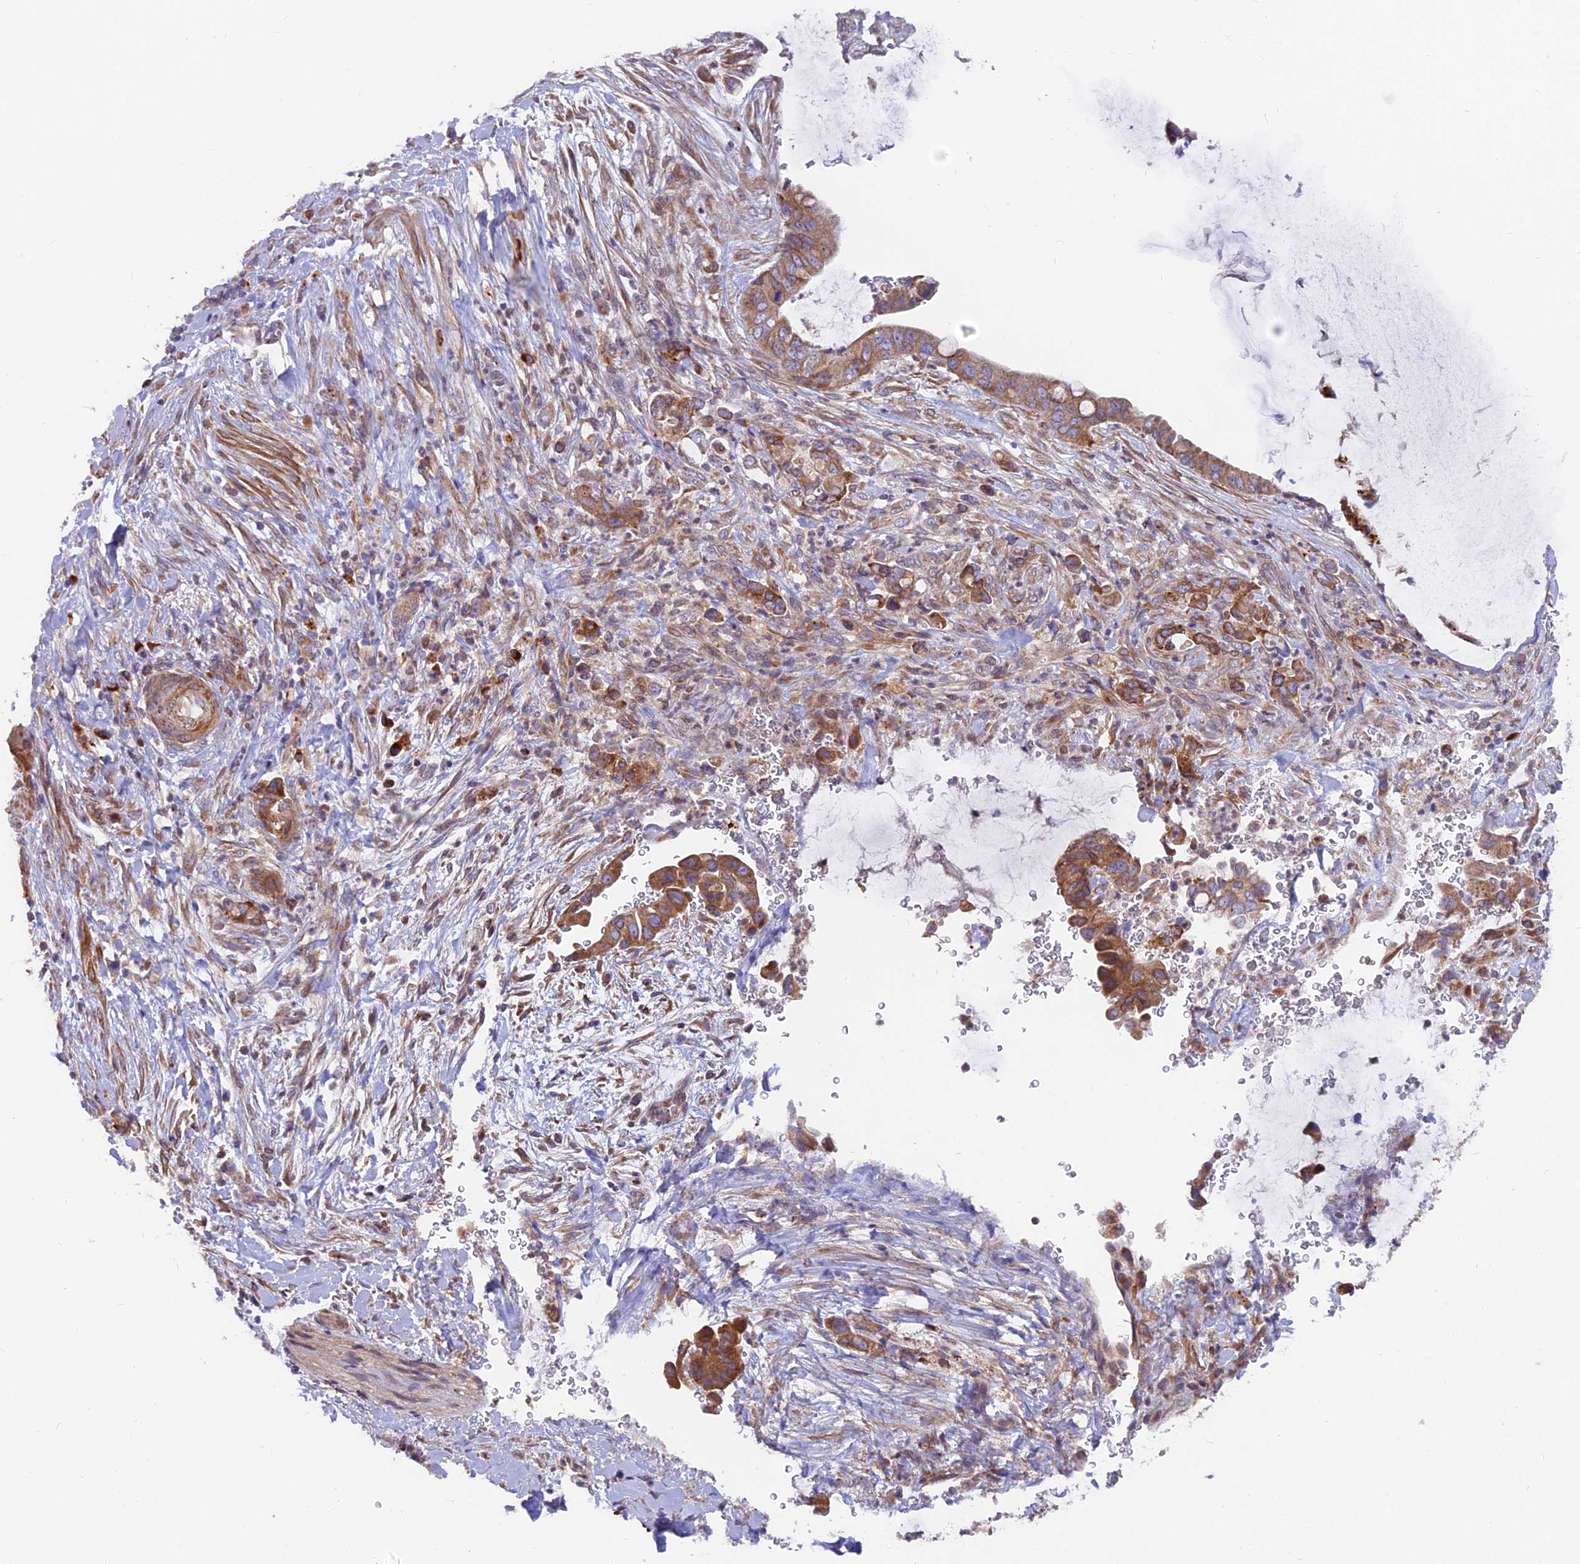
{"staining": {"intensity": "strong", "quantity": "25%-75%", "location": "cytoplasmic/membranous"}, "tissue": "pancreatic cancer", "cell_type": "Tumor cells", "image_type": "cancer", "snomed": [{"axis": "morphology", "description": "Adenocarcinoma, NOS"}, {"axis": "topography", "description": "Pancreas"}], "caption": "DAB immunohistochemical staining of human pancreatic adenocarcinoma shows strong cytoplasmic/membranous protein expression in about 25%-75% of tumor cells. (Brightfield microscopy of DAB IHC at high magnification).", "gene": "TBC1D20", "patient": {"sex": "male", "age": 75}}